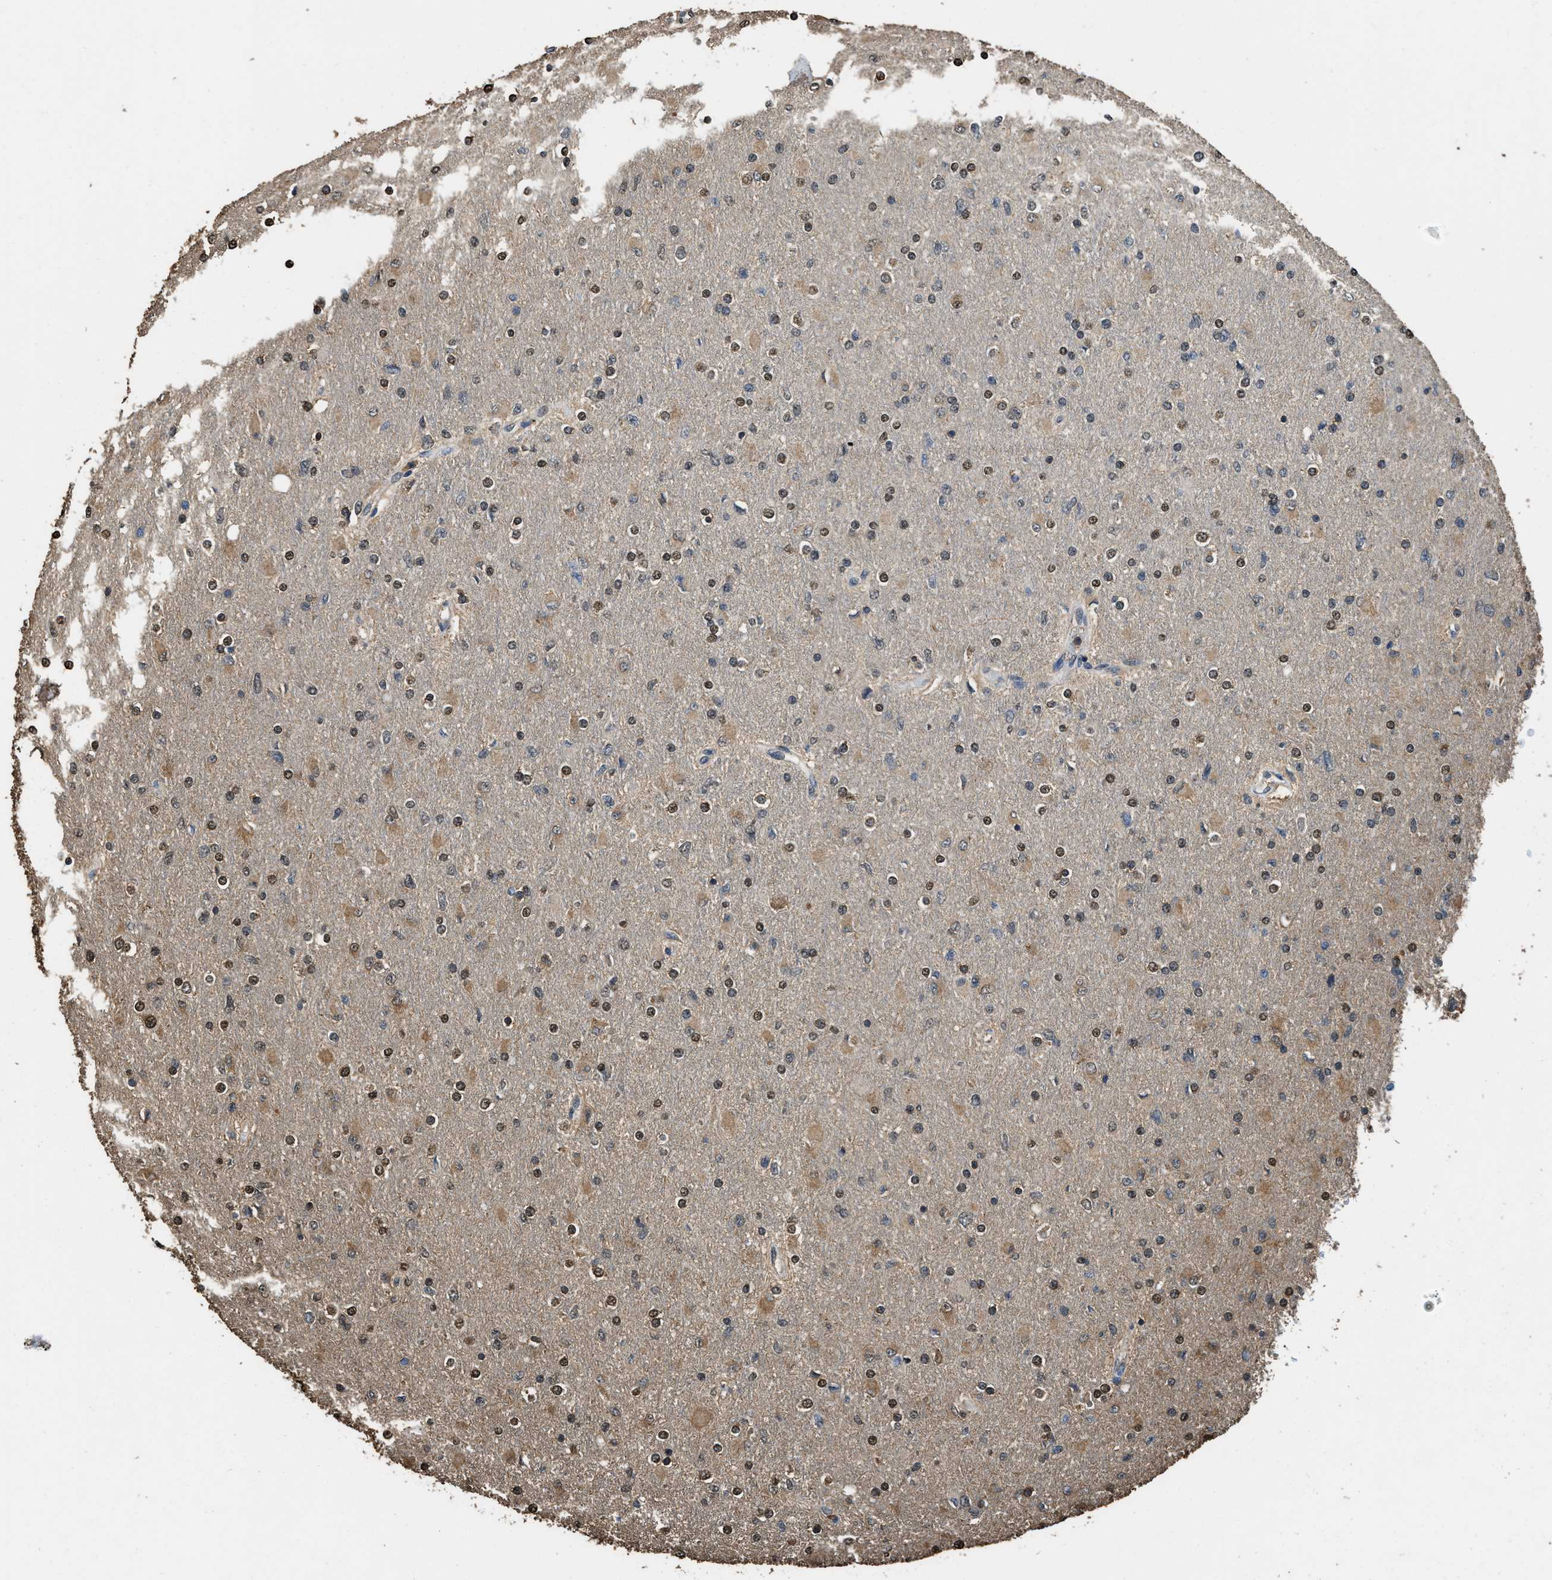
{"staining": {"intensity": "moderate", "quantity": "25%-75%", "location": "nuclear"}, "tissue": "glioma", "cell_type": "Tumor cells", "image_type": "cancer", "snomed": [{"axis": "morphology", "description": "Glioma, malignant, High grade"}, {"axis": "topography", "description": "Cerebral cortex"}], "caption": "The photomicrograph displays staining of high-grade glioma (malignant), revealing moderate nuclear protein expression (brown color) within tumor cells.", "gene": "GAPDH", "patient": {"sex": "female", "age": 36}}